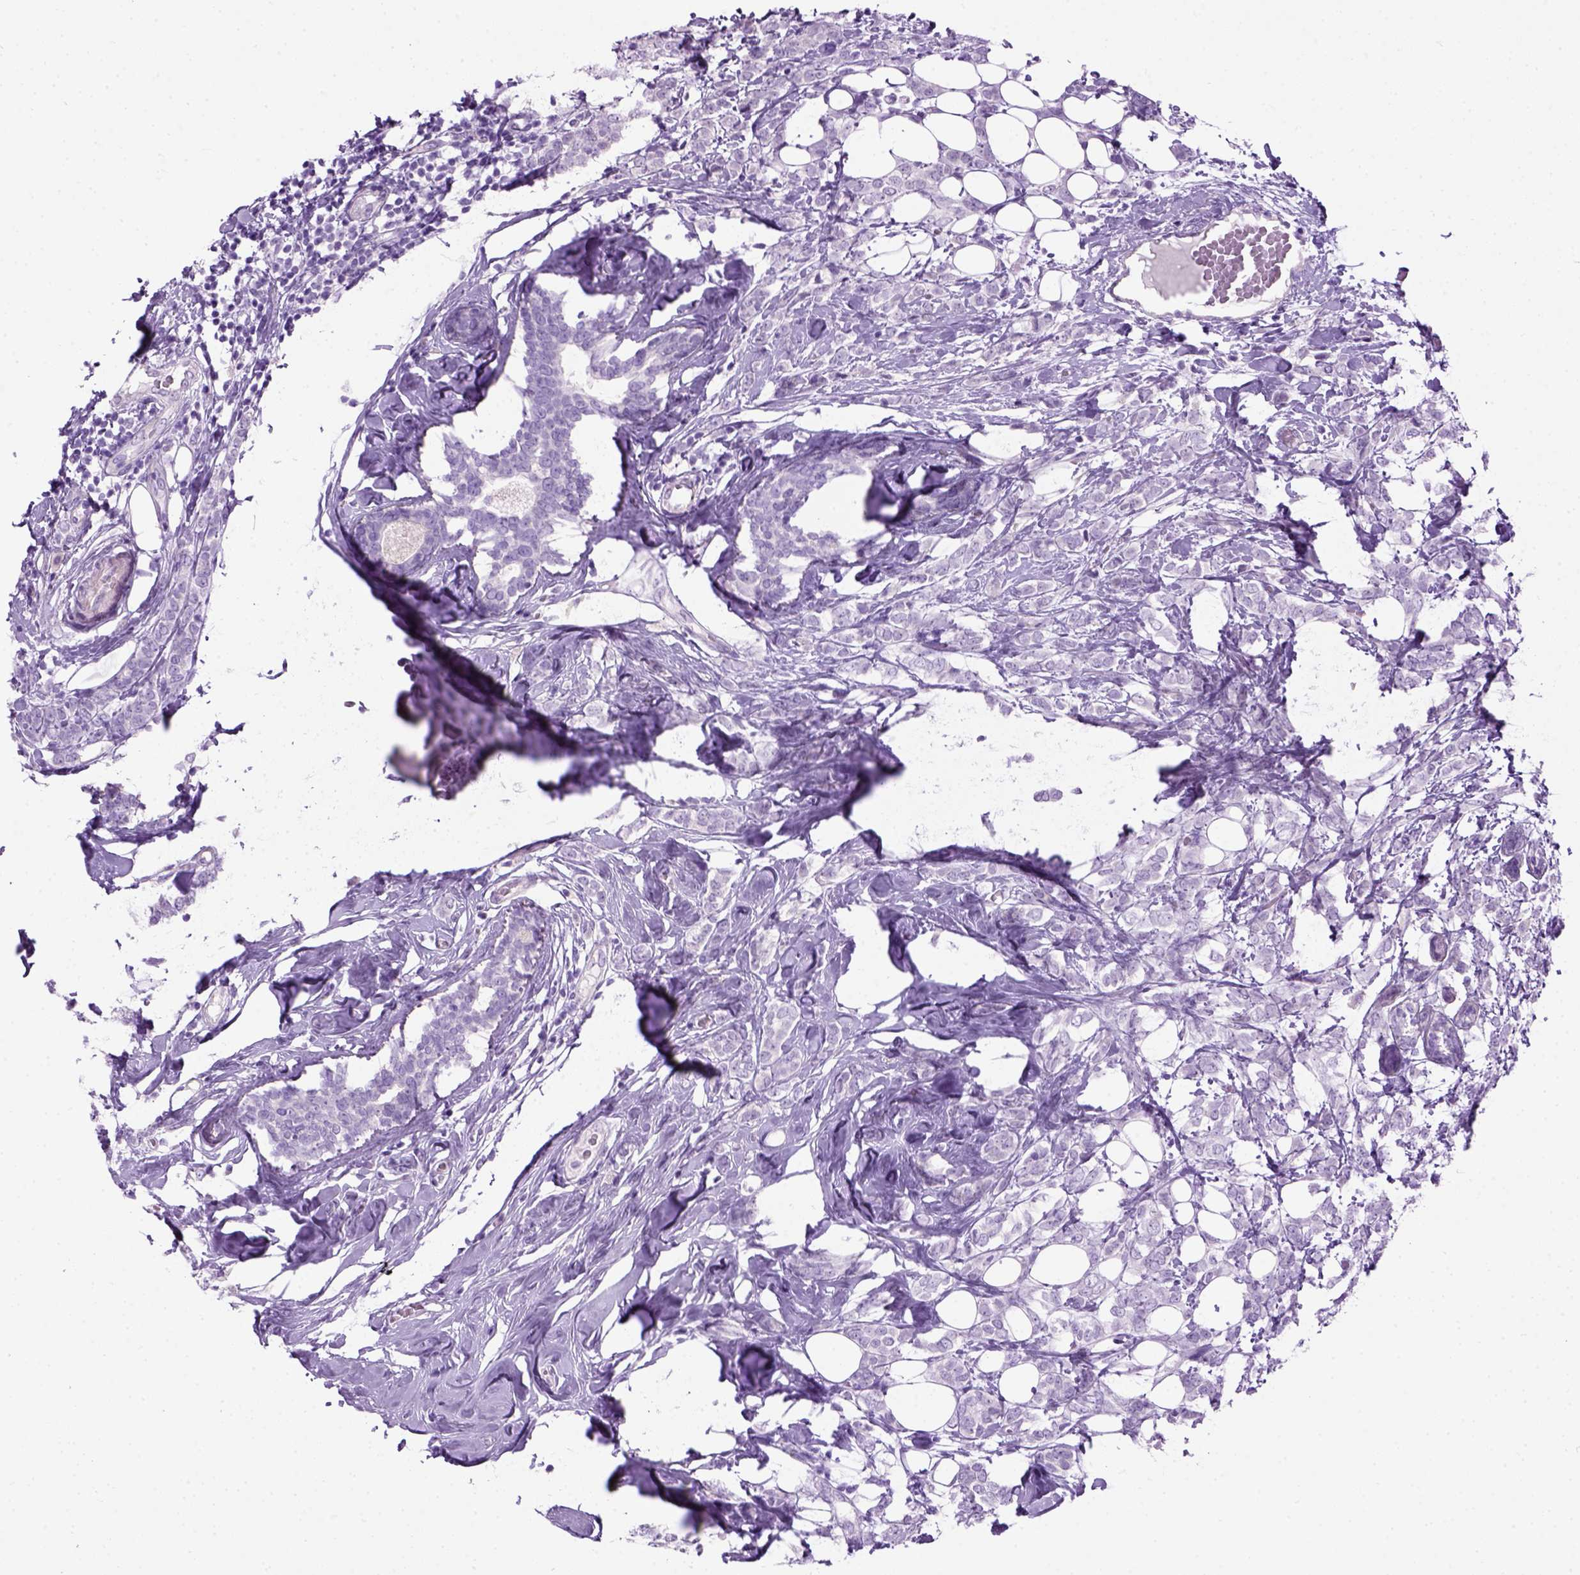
{"staining": {"intensity": "negative", "quantity": "none", "location": "none"}, "tissue": "breast cancer", "cell_type": "Tumor cells", "image_type": "cancer", "snomed": [{"axis": "morphology", "description": "Lobular carcinoma"}, {"axis": "topography", "description": "Breast"}], "caption": "Immunohistochemistry of human lobular carcinoma (breast) reveals no staining in tumor cells.", "gene": "GABRB2", "patient": {"sex": "female", "age": 49}}